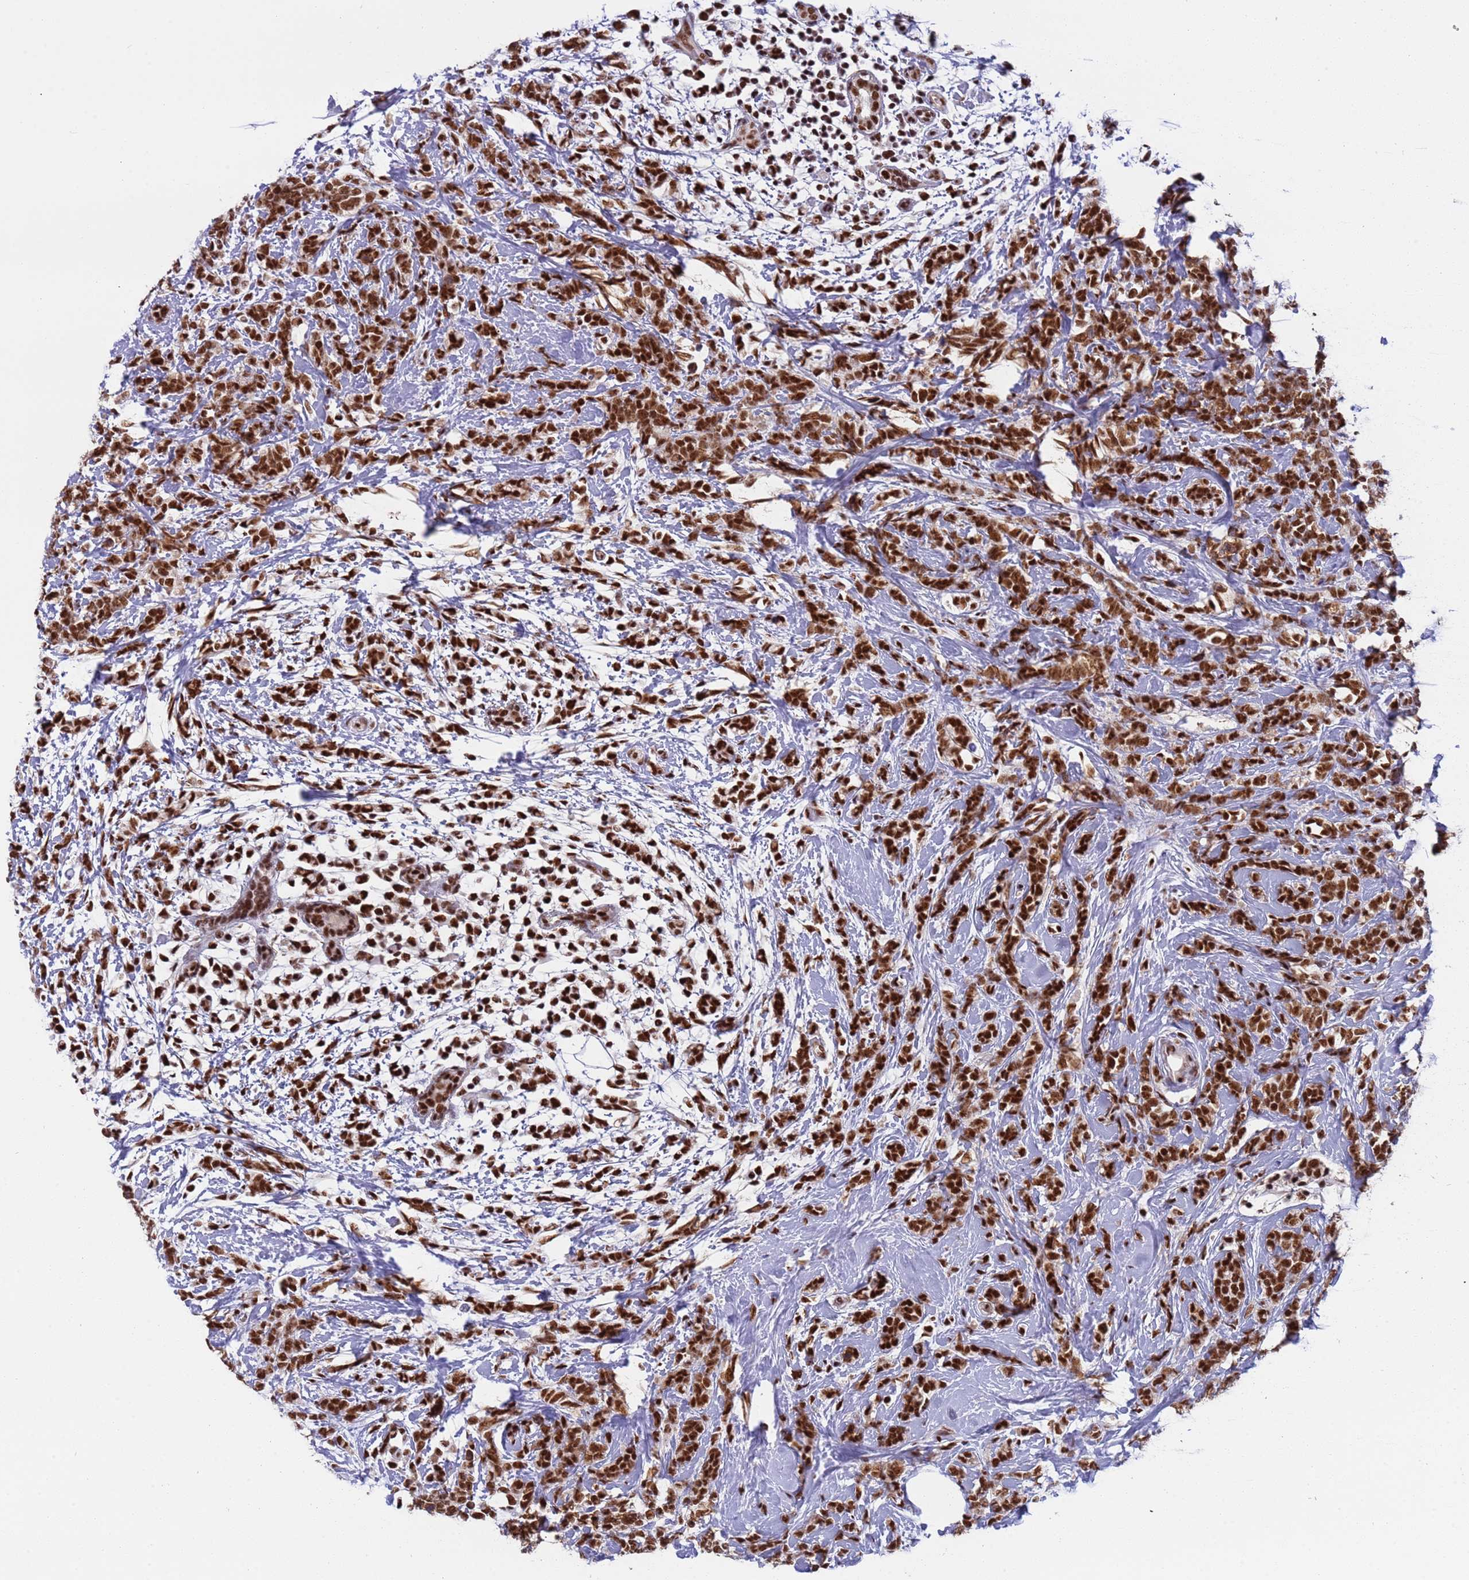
{"staining": {"intensity": "strong", "quantity": ">75%", "location": "nuclear"}, "tissue": "breast cancer", "cell_type": "Tumor cells", "image_type": "cancer", "snomed": [{"axis": "morphology", "description": "Lobular carcinoma"}, {"axis": "topography", "description": "Breast"}], "caption": "An immunohistochemistry micrograph of tumor tissue is shown. Protein staining in brown shows strong nuclear positivity in breast lobular carcinoma within tumor cells. The staining was performed using DAB (3,3'-diaminobenzidine) to visualize the protein expression in brown, while the nuclei were stained in blue with hematoxylin (Magnification: 20x).", "gene": "SRRT", "patient": {"sex": "female", "age": 58}}